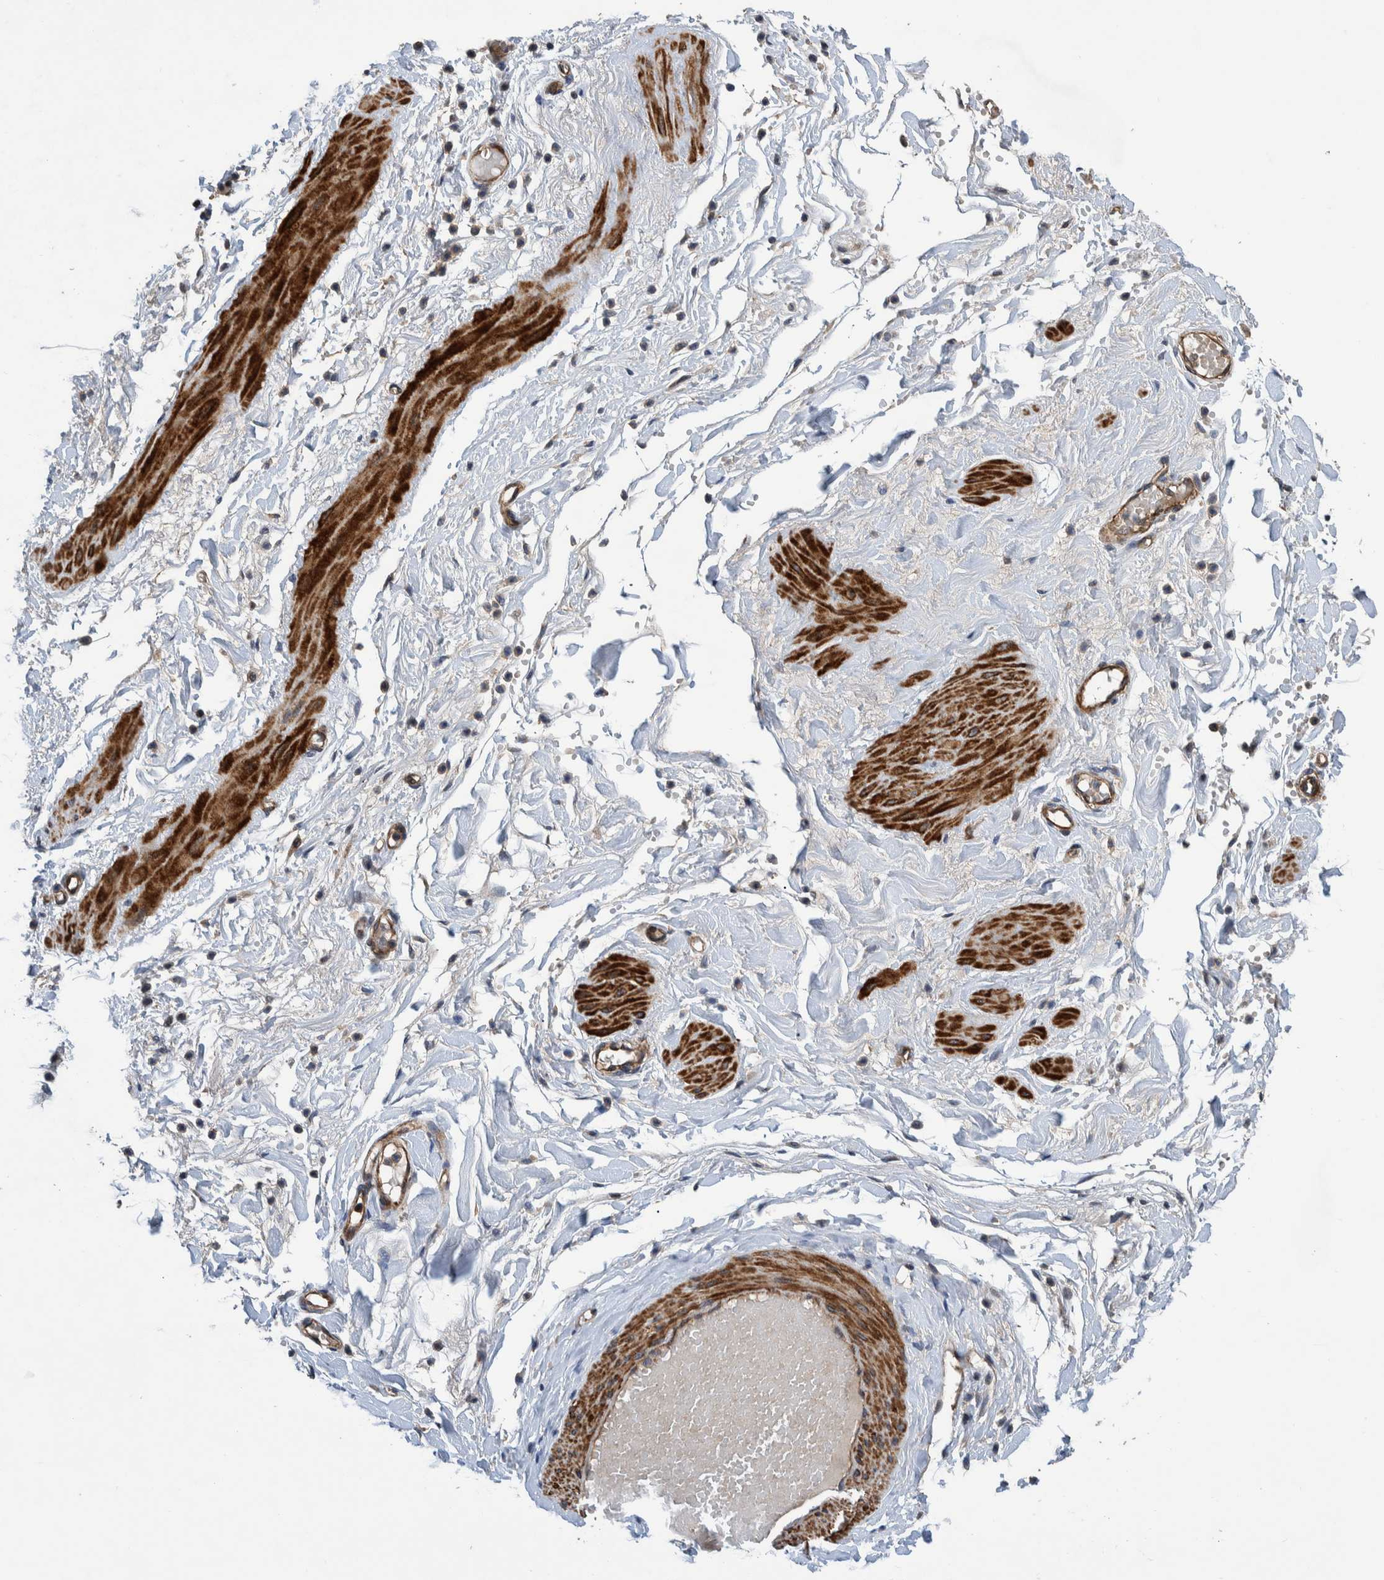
{"staining": {"intensity": "negative", "quantity": "none", "location": "none"}, "tissue": "adipose tissue", "cell_type": "Adipocytes", "image_type": "normal", "snomed": [{"axis": "morphology", "description": "Normal tissue, NOS"}, {"axis": "topography", "description": "Soft tissue"}], "caption": "High power microscopy photomicrograph of an immunohistochemistry image of unremarkable adipose tissue, revealing no significant staining in adipocytes. (DAB (3,3'-diaminobenzidine) immunohistochemistry (IHC), high magnification).", "gene": "GRPEL2", "patient": {"sex": "male", "age": 72}}